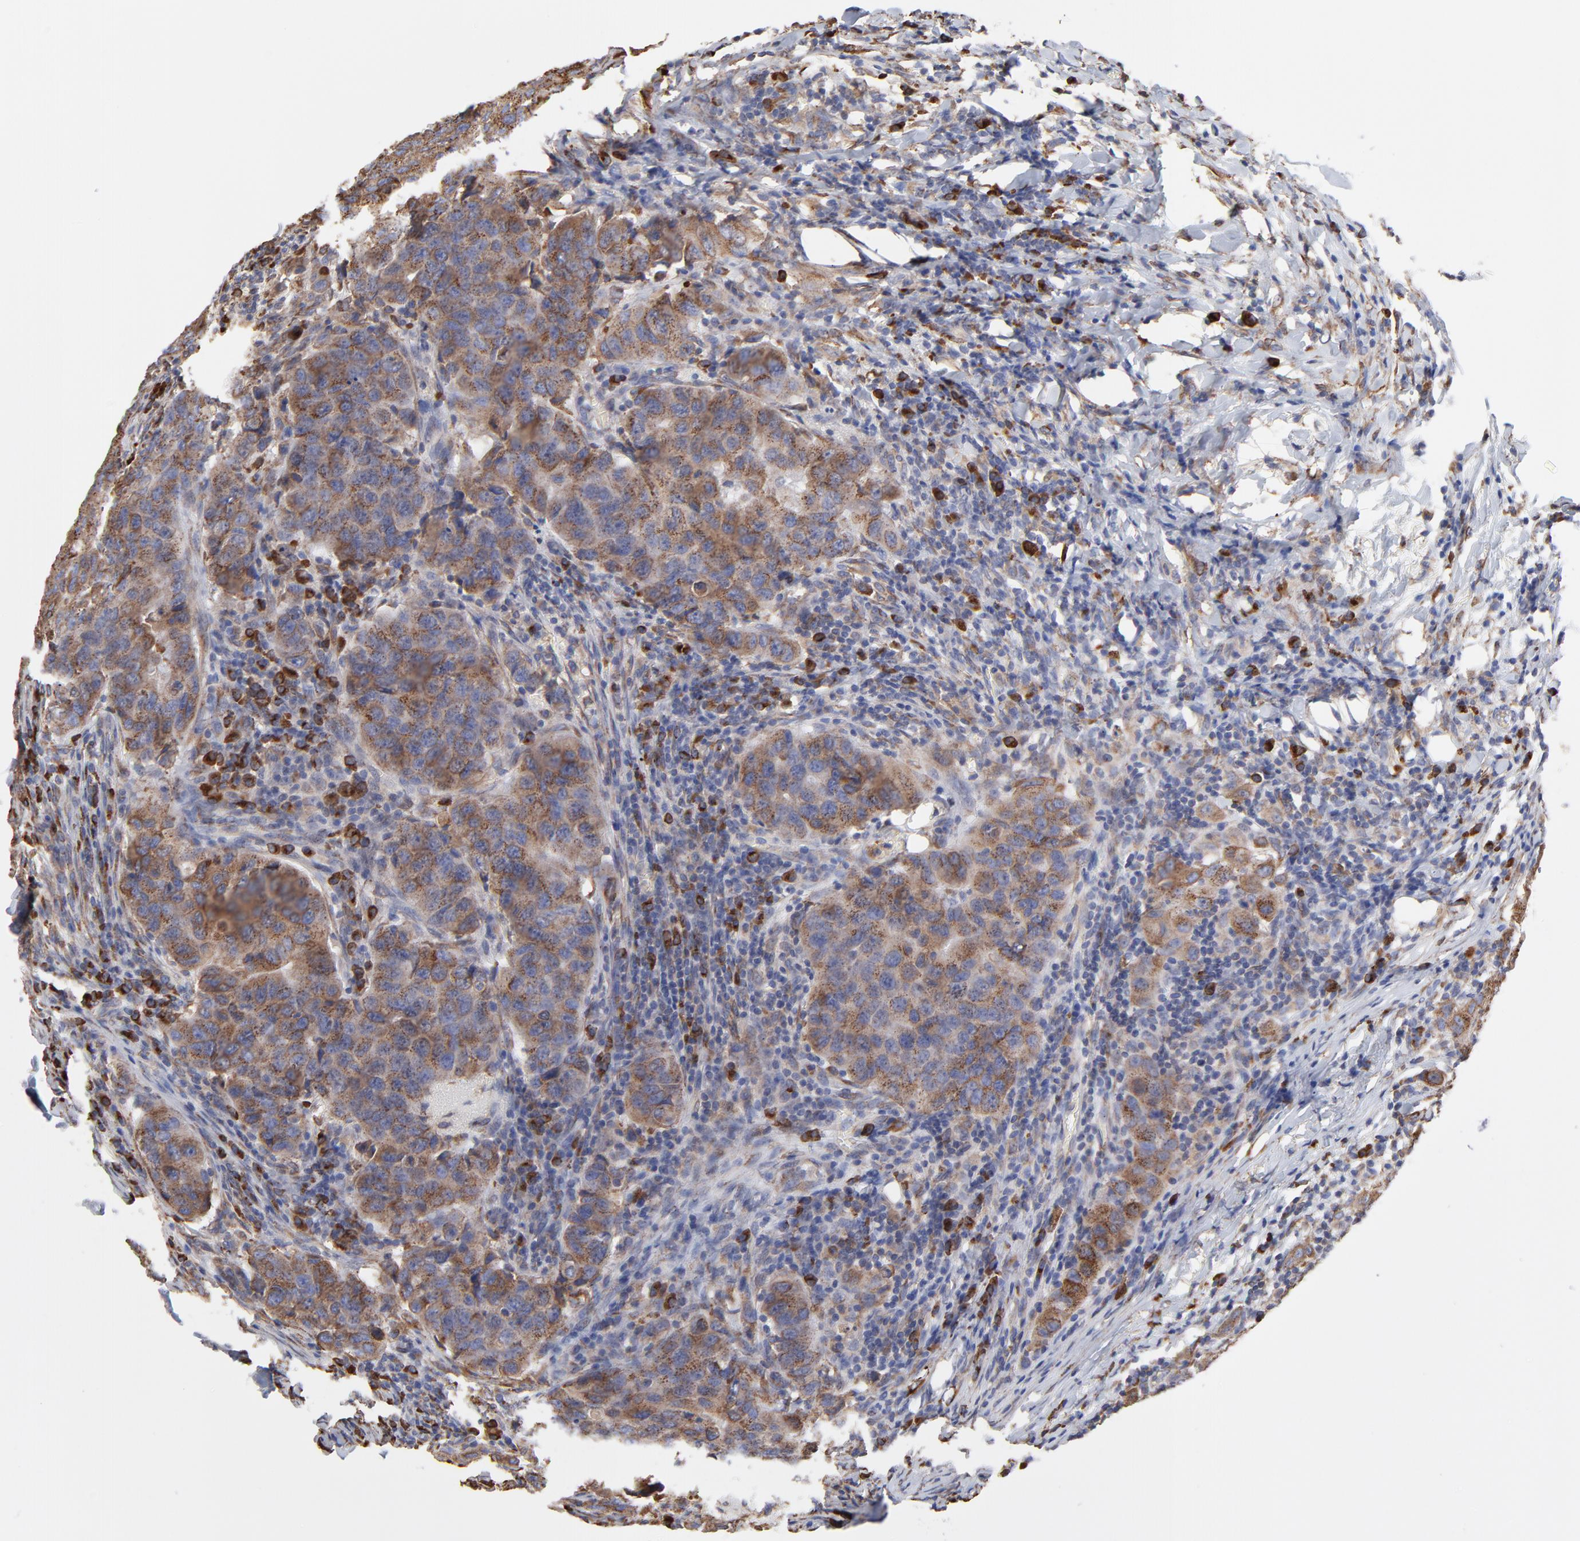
{"staining": {"intensity": "moderate", "quantity": ">75%", "location": "cytoplasmic/membranous"}, "tissue": "breast cancer", "cell_type": "Tumor cells", "image_type": "cancer", "snomed": [{"axis": "morphology", "description": "Duct carcinoma"}, {"axis": "topography", "description": "Breast"}], "caption": "Breast cancer stained with immunohistochemistry (IHC) shows moderate cytoplasmic/membranous expression in approximately >75% of tumor cells.", "gene": "LMAN1", "patient": {"sex": "female", "age": 54}}